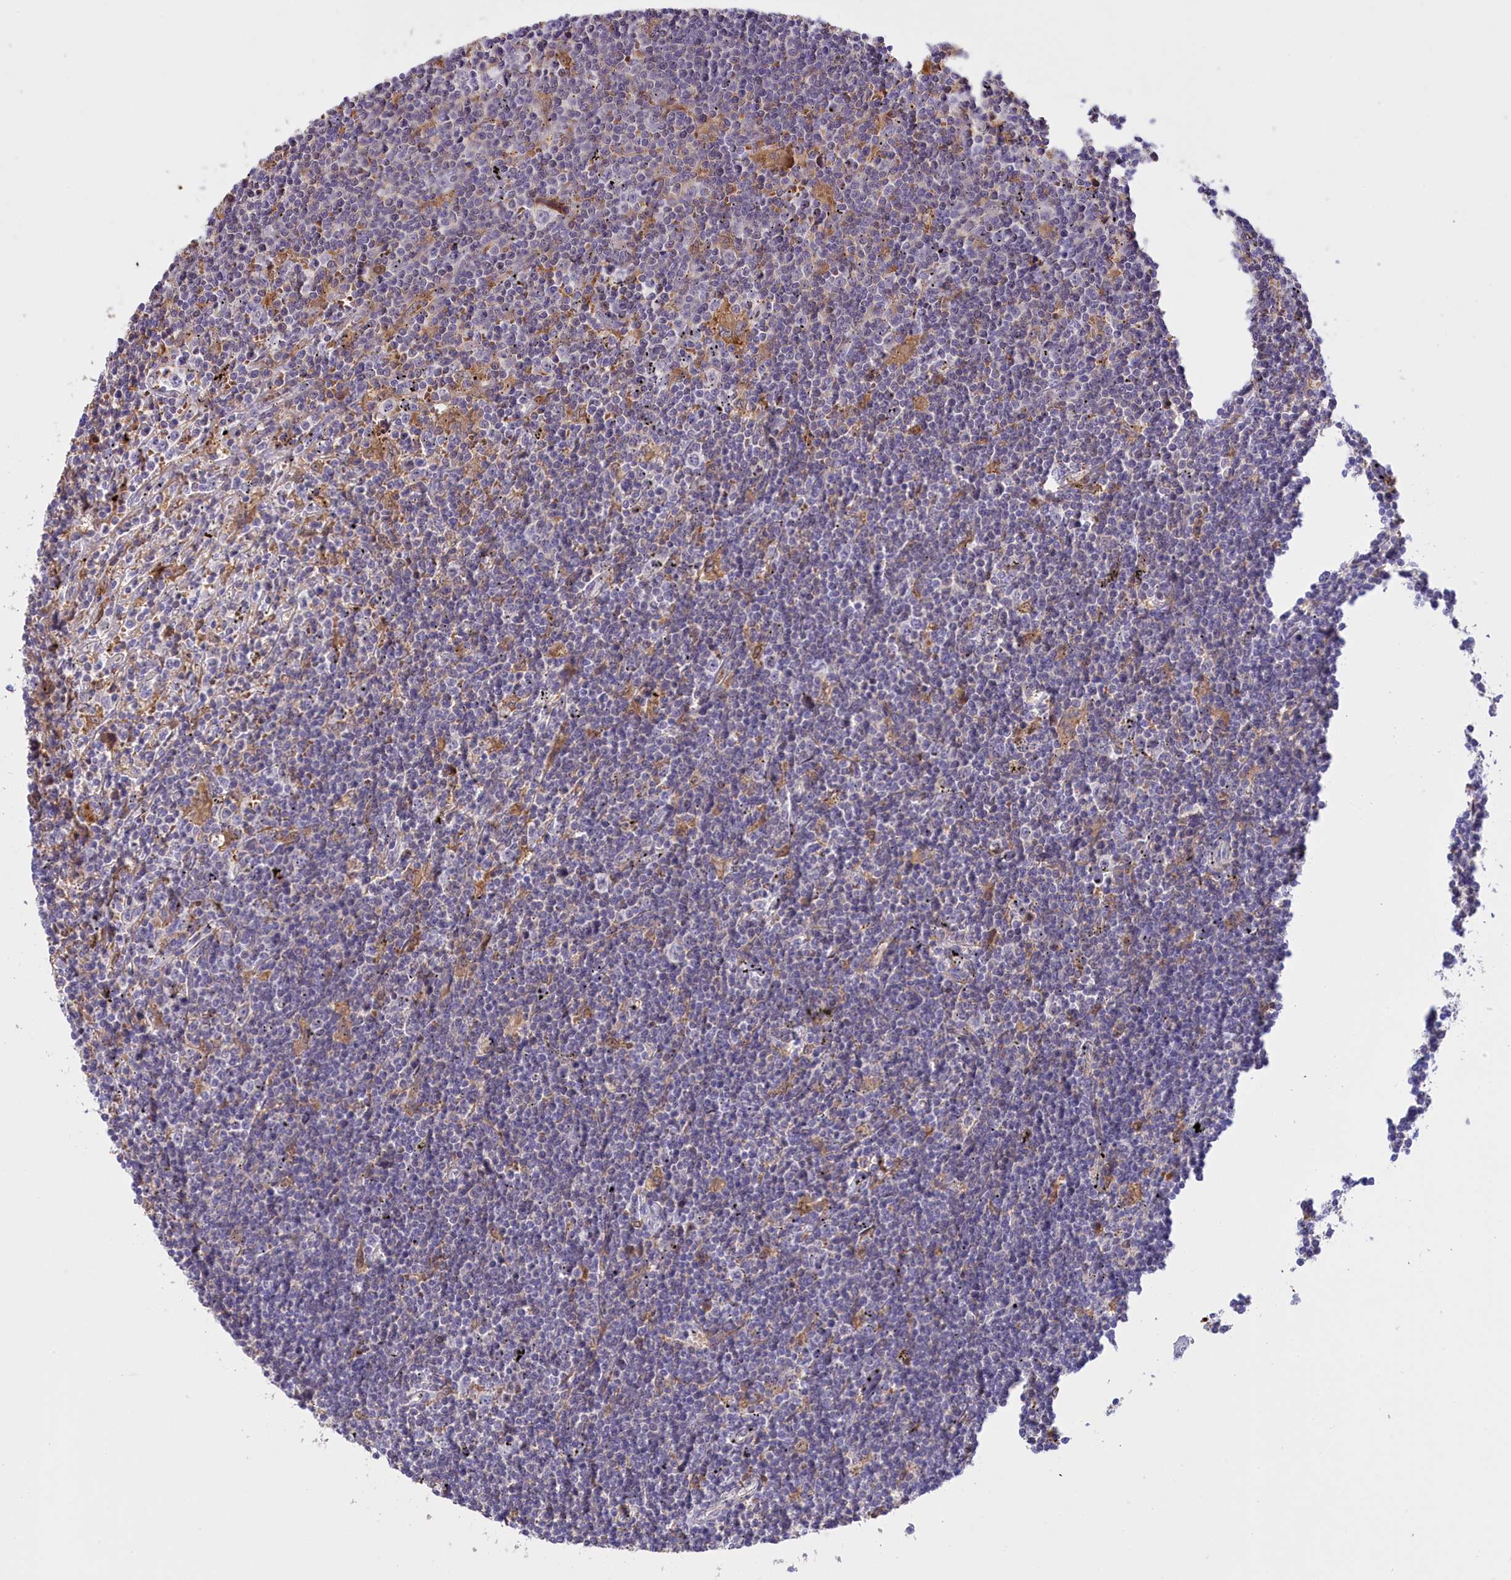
{"staining": {"intensity": "negative", "quantity": "none", "location": "none"}, "tissue": "lymphoma", "cell_type": "Tumor cells", "image_type": "cancer", "snomed": [{"axis": "morphology", "description": "Malignant lymphoma, non-Hodgkin's type, Low grade"}, {"axis": "topography", "description": "Spleen"}], "caption": "An image of human lymphoma is negative for staining in tumor cells. The staining is performed using DAB (3,3'-diaminobenzidine) brown chromogen with nuclei counter-stained in using hematoxylin.", "gene": "FAM149B1", "patient": {"sex": "male", "age": 76}}